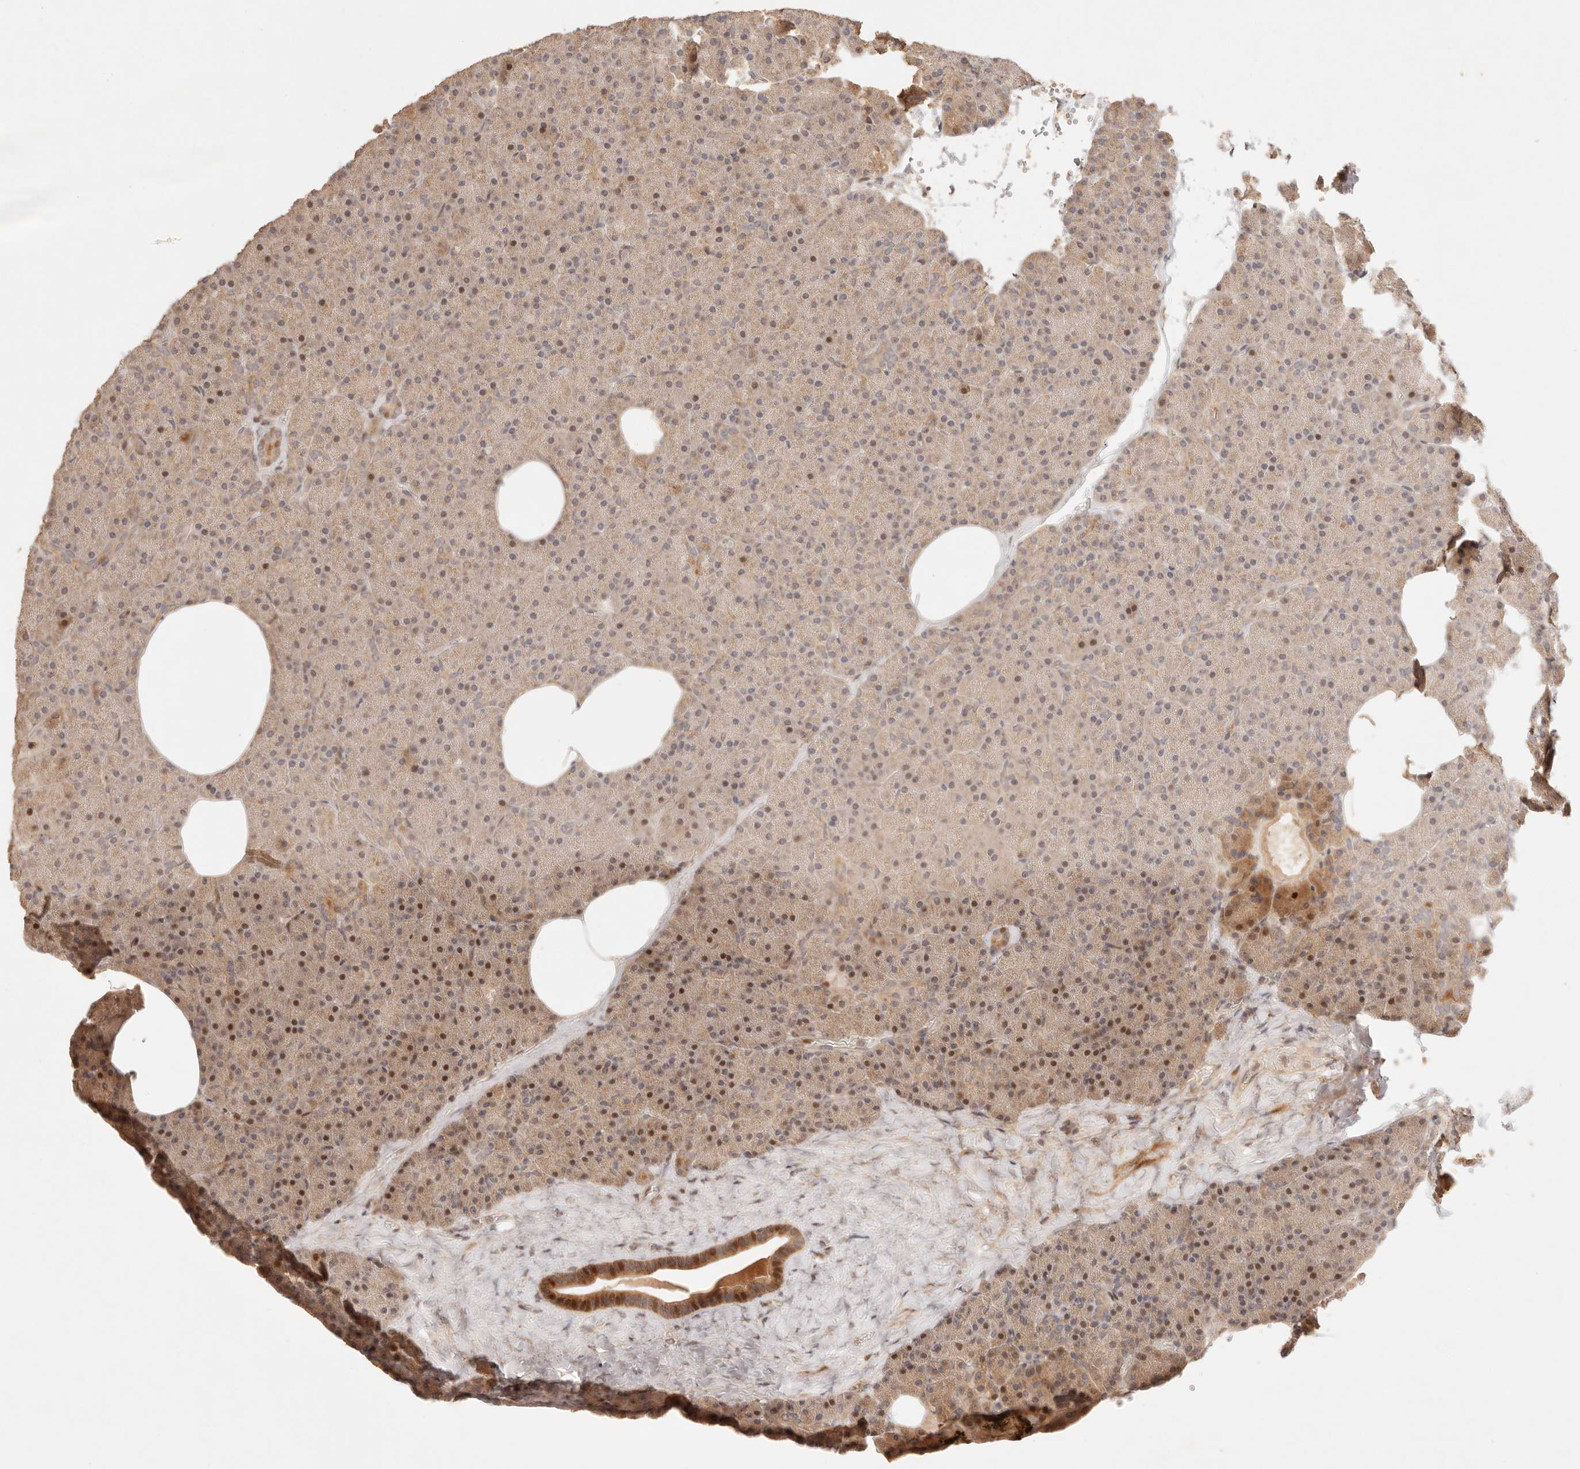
{"staining": {"intensity": "moderate", "quantity": "25%-75%", "location": "cytoplasmic/membranous,nuclear"}, "tissue": "pancreas", "cell_type": "Exocrine glandular cells", "image_type": "normal", "snomed": [{"axis": "morphology", "description": "Normal tissue, NOS"}, {"axis": "morphology", "description": "Carcinoid, malignant, NOS"}, {"axis": "topography", "description": "Pancreas"}], "caption": "High-power microscopy captured an IHC photomicrograph of benign pancreas, revealing moderate cytoplasmic/membranous,nuclear staining in approximately 25%-75% of exocrine glandular cells.", "gene": "PHLDA3", "patient": {"sex": "female", "age": 35}}